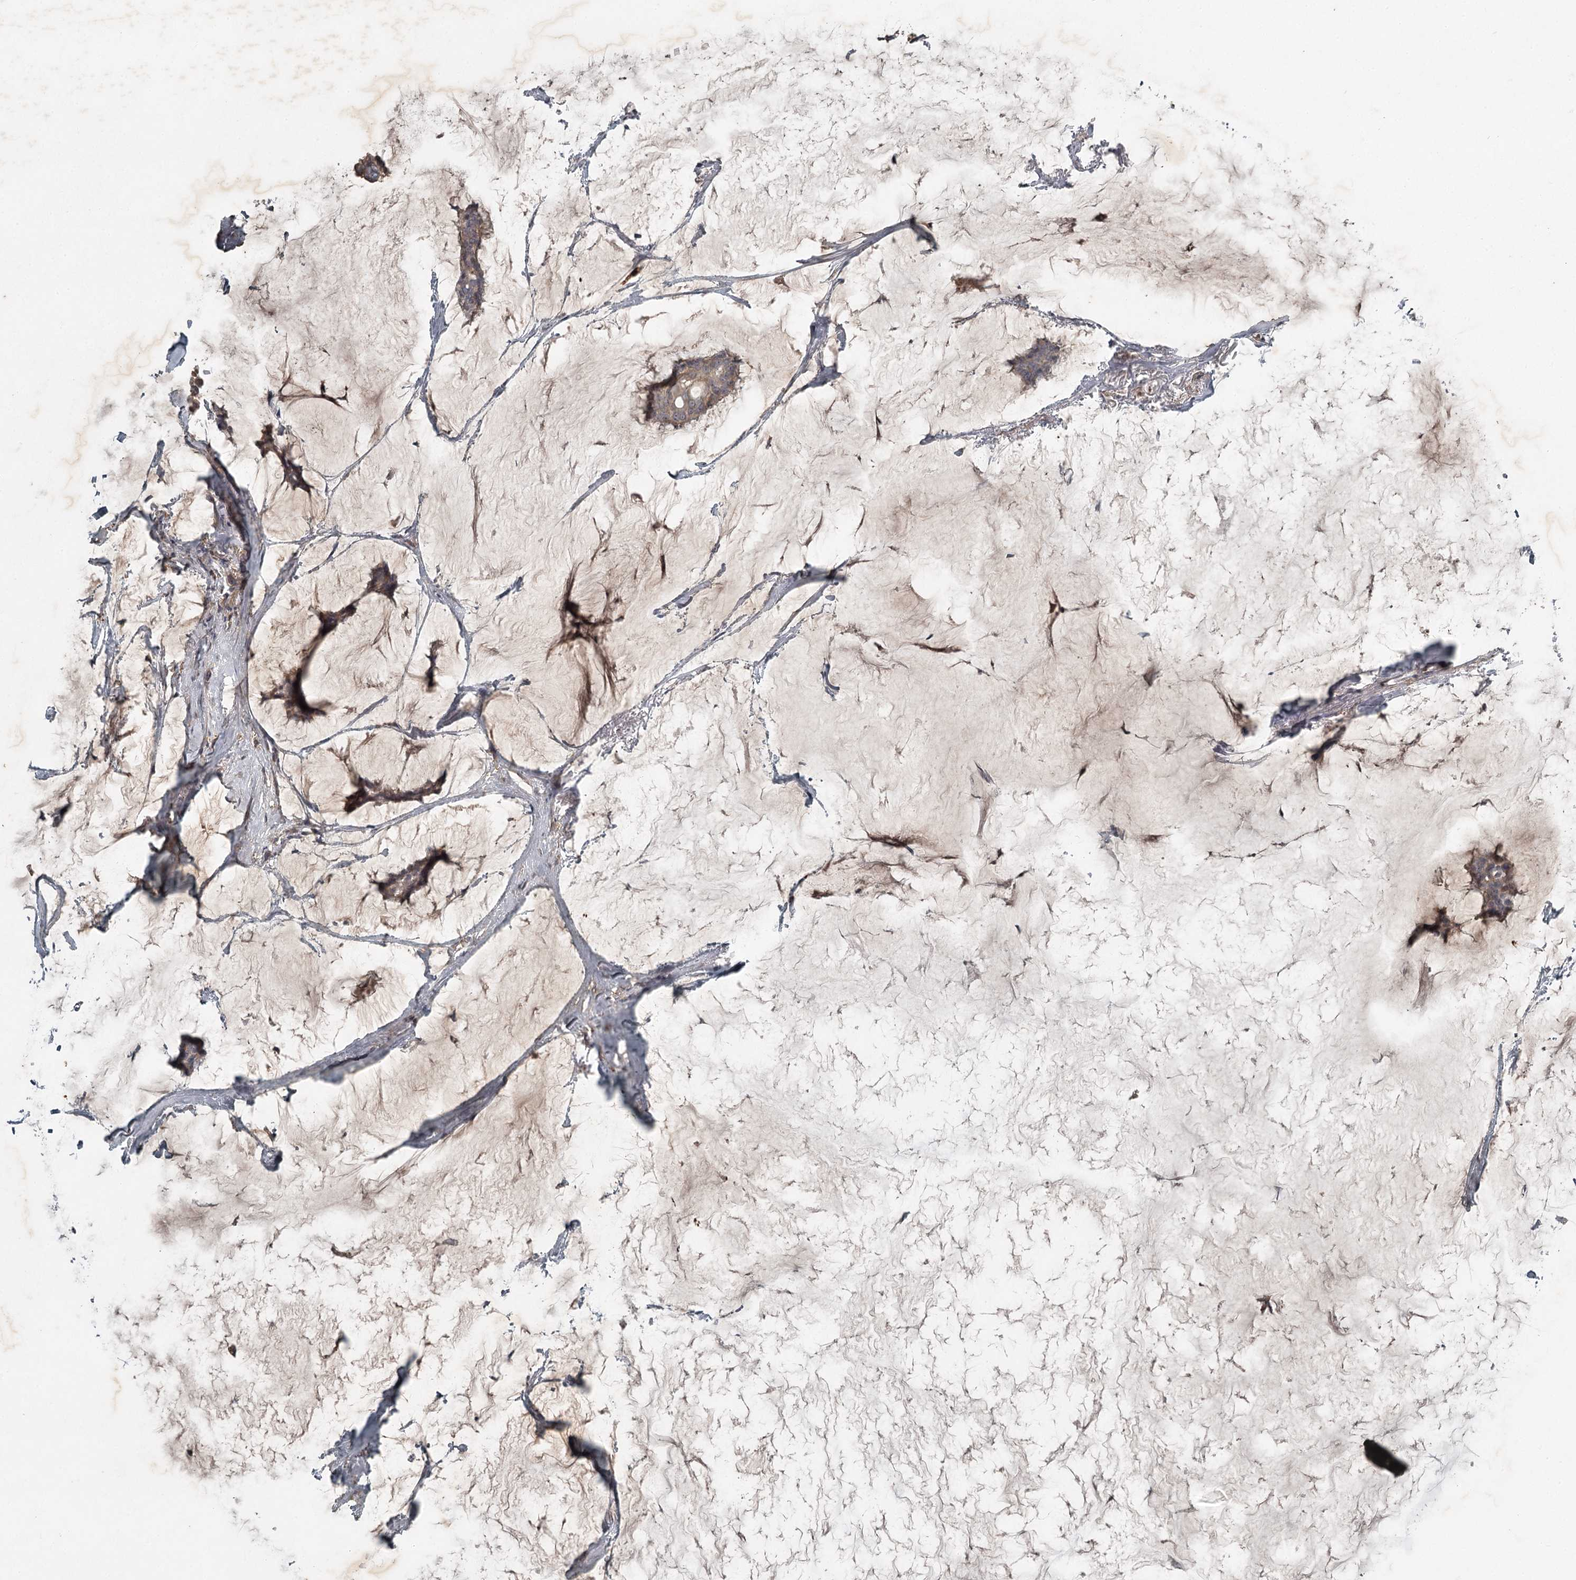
{"staining": {"intensity": "moderate", "quantity": "25%-75%", "location": "cytoplasmic/membranous"}, "tissue": "breast cancer", "cell_type": "Tumor cells", "image_type": "cancer", "snomed": [{"axis": "morphology", "description": "Duct carcinoma"}, {"axis": "topography", "description": "Breast"}], "caption": "About 25%-75% of tumor cells in breast cancer display moderate cytoplasmic/membranous protein expression as visualized by brown immunohistochemical staining.", "gene": "SLC39A8", "patient": {"sex": "female", "age": 93}}